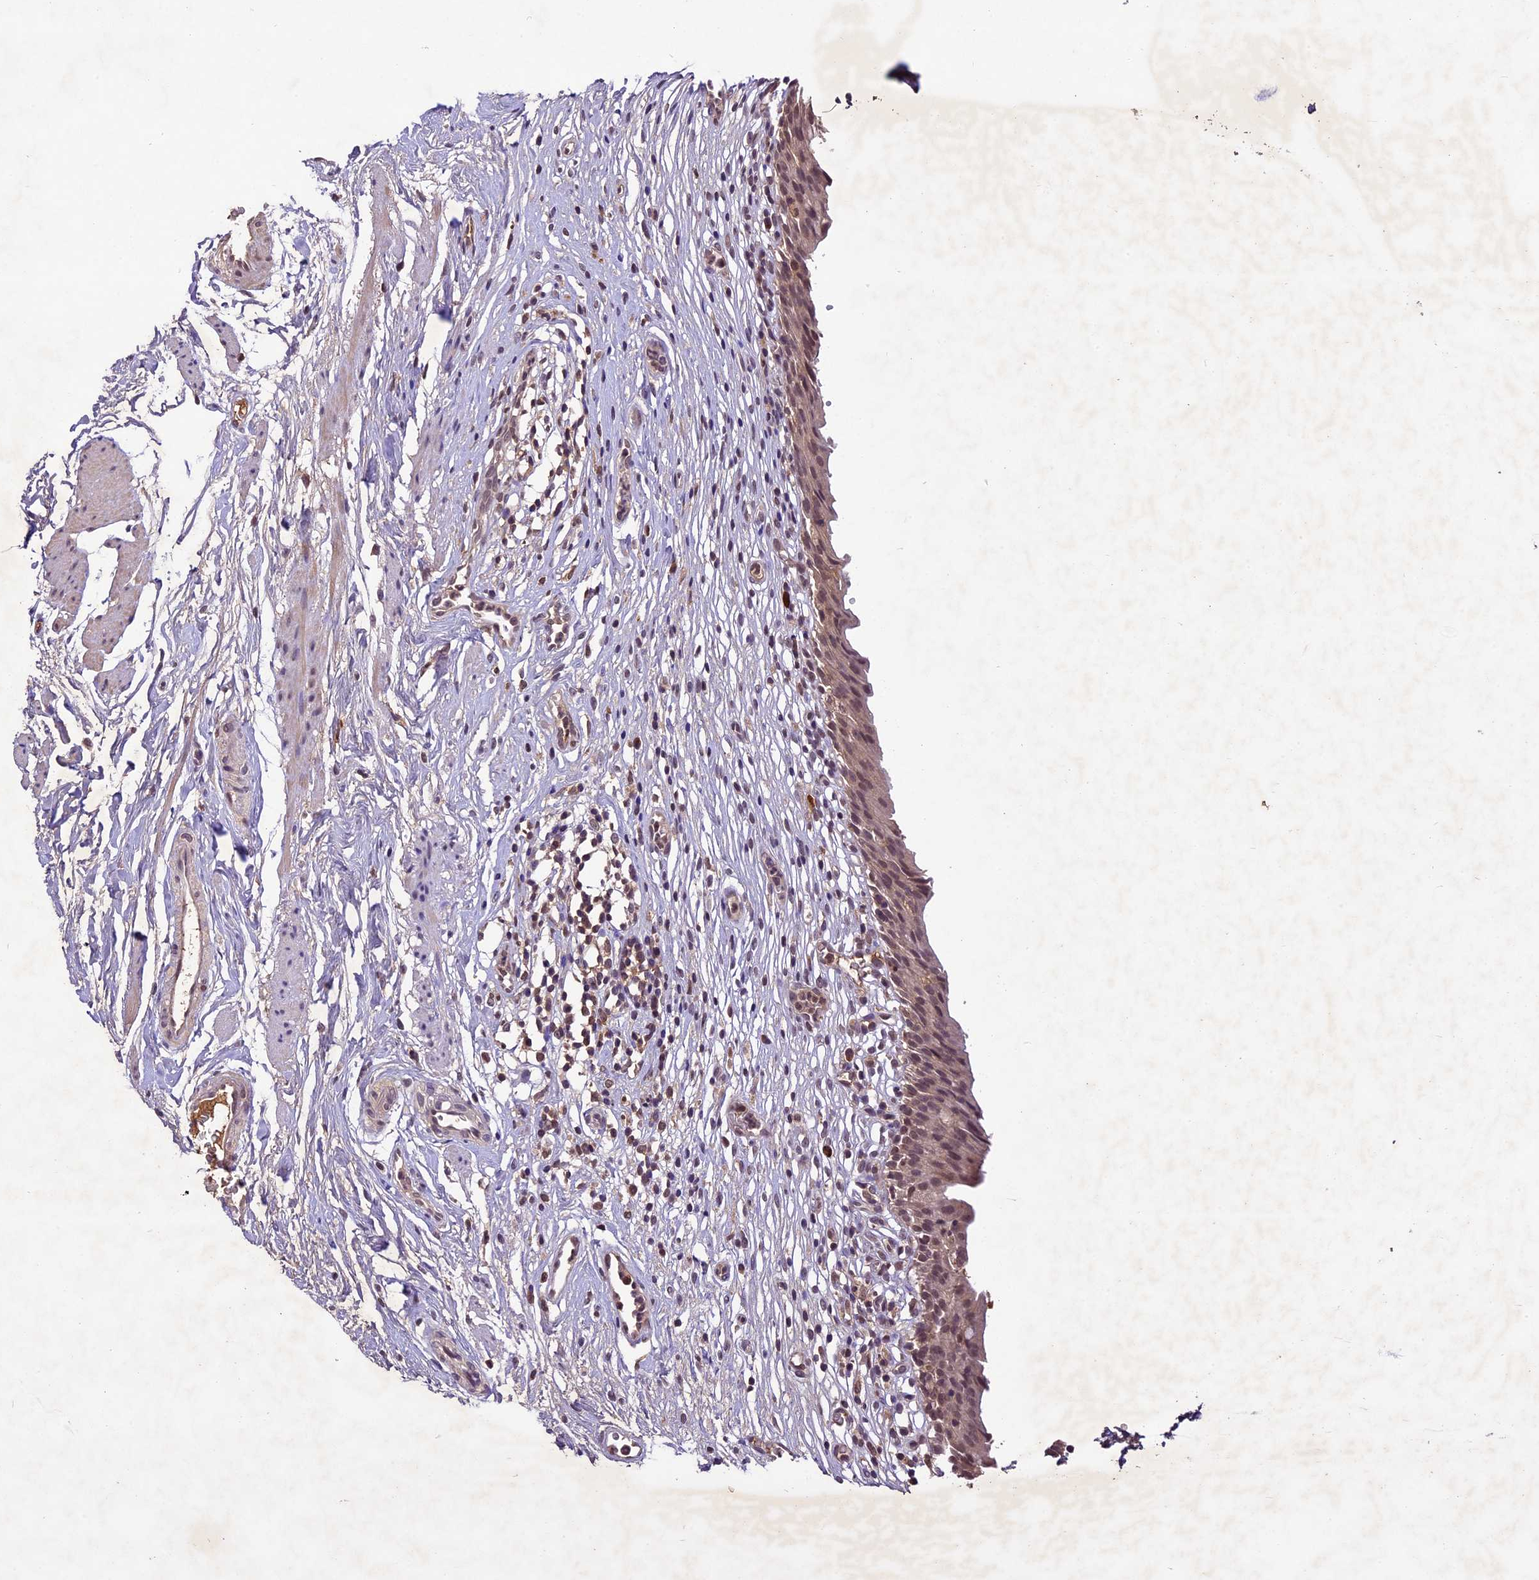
{"staining": {"intensity": "moderate", "quantity": ">75%", "location": "cytoplasmic/membranous,nuclear"}, "tissue": "urinary bladder", "cell_type": "Urothelial cells", "image_type": "normal", "snomed": [{"axis": "morphology", "description": "Normal tissue, NOS"}, {"axis": "morphology", "description": "Inflammation, NOS"}, {"axis": "topography", "description": "Urinary bladder"}], "caption": "This micrograph reveals immunohistochemistry staining of benign urinary bladder, with medium moderate cytoplasmic/membranous,nuclear expression in approximately >75% of urothelial cells.", "gene": "ATP10A", "patient": {"sex": "male", "age": 63}}